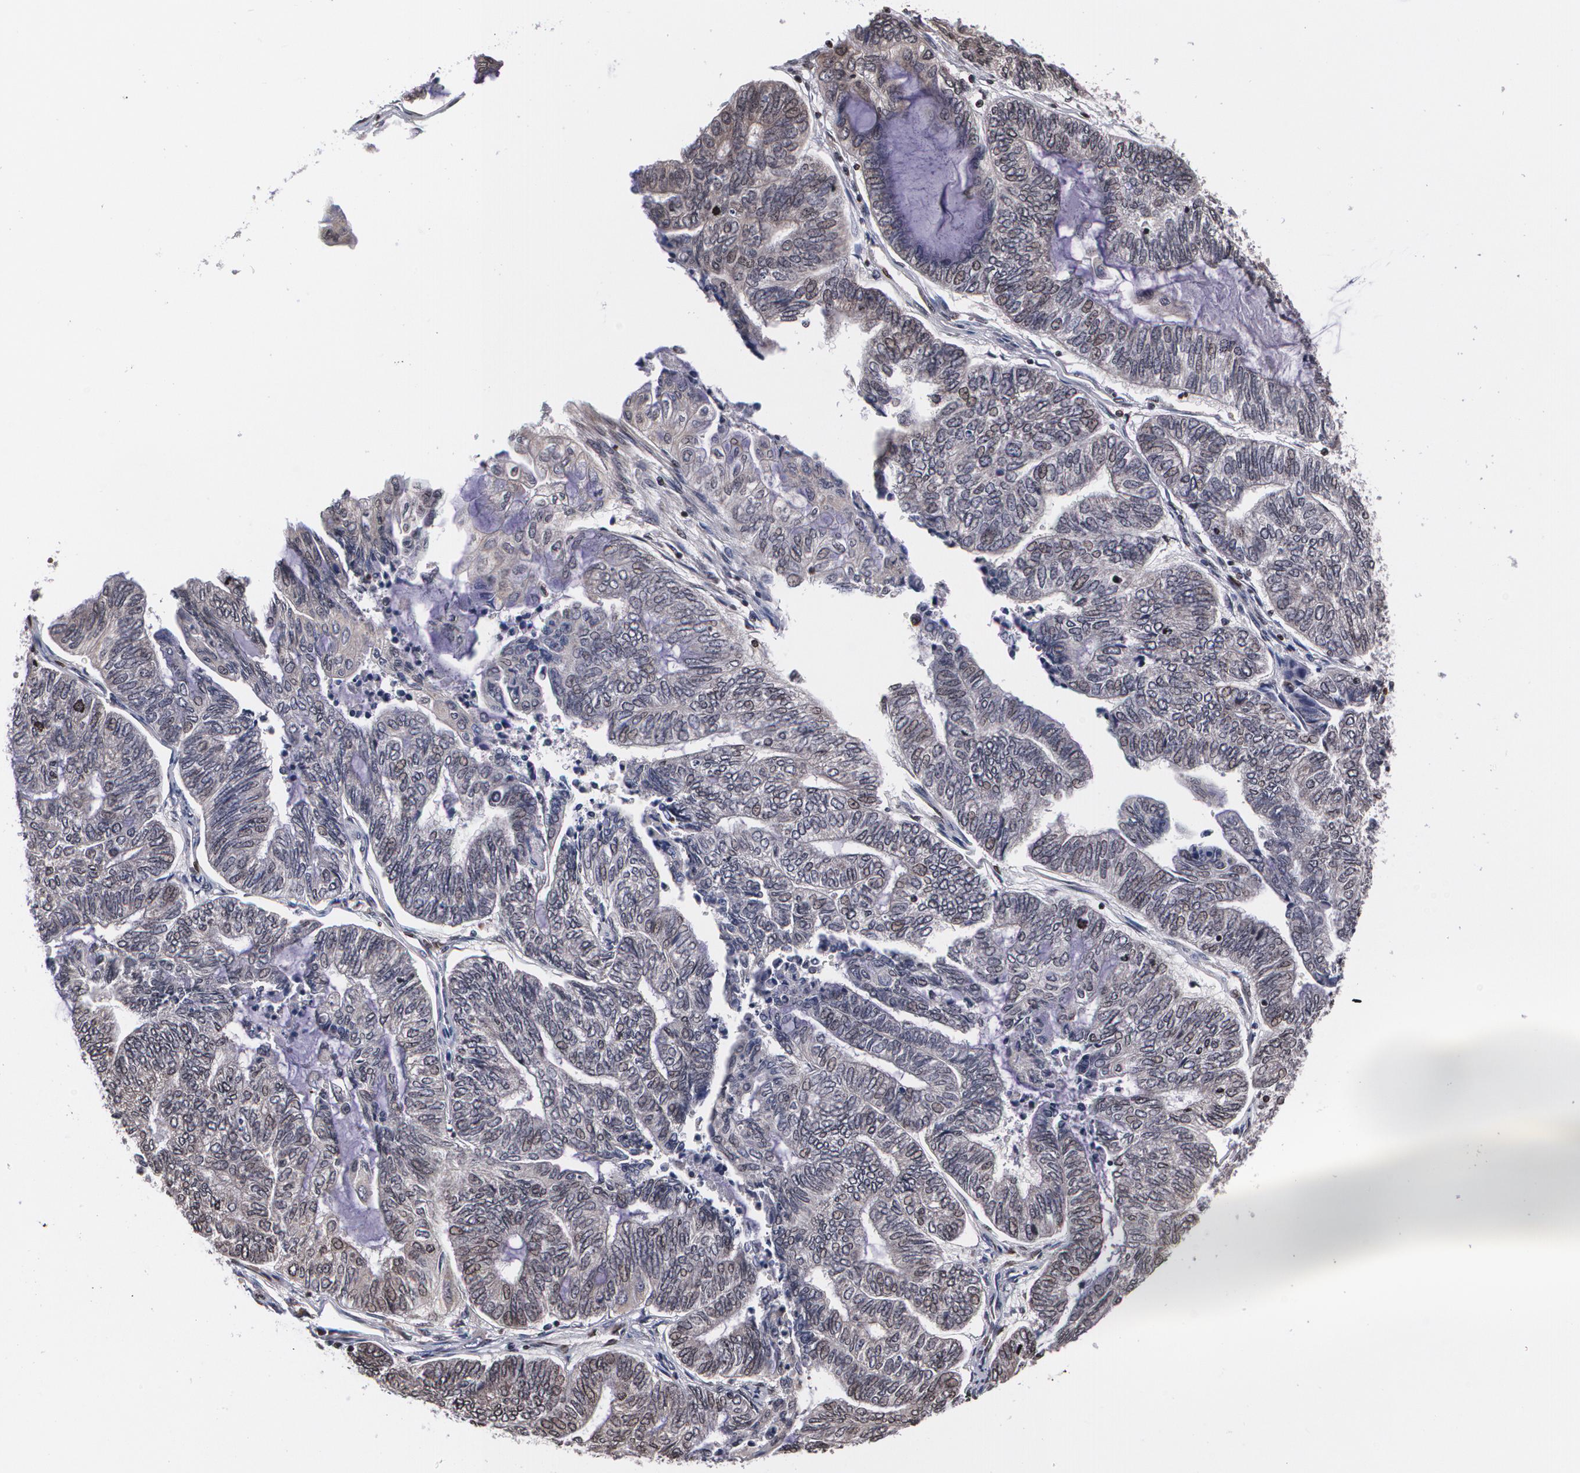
{"staining": {"intensity": "weak", "quantity": "<25%", "location": "cytoplasmic/membranous,nuclear"}, "tissue": "endometrial cancer", "cell_type": "Tumor cells", "image_type": "cancer", "snomed": [{"axis": "morphology", "description": "Adenocarcinoma, NOS"}, {"axis": "topography", "description": "Uterus"}, {"axis": "topography", "description": "Endometrium"}], "caption": "Endometrial cancer (adenocarcinoma) stained for a protein using IHC shows no expression tumor cells.", "gene": "MVP", "patient": {"sex": "female", "age": 70}}